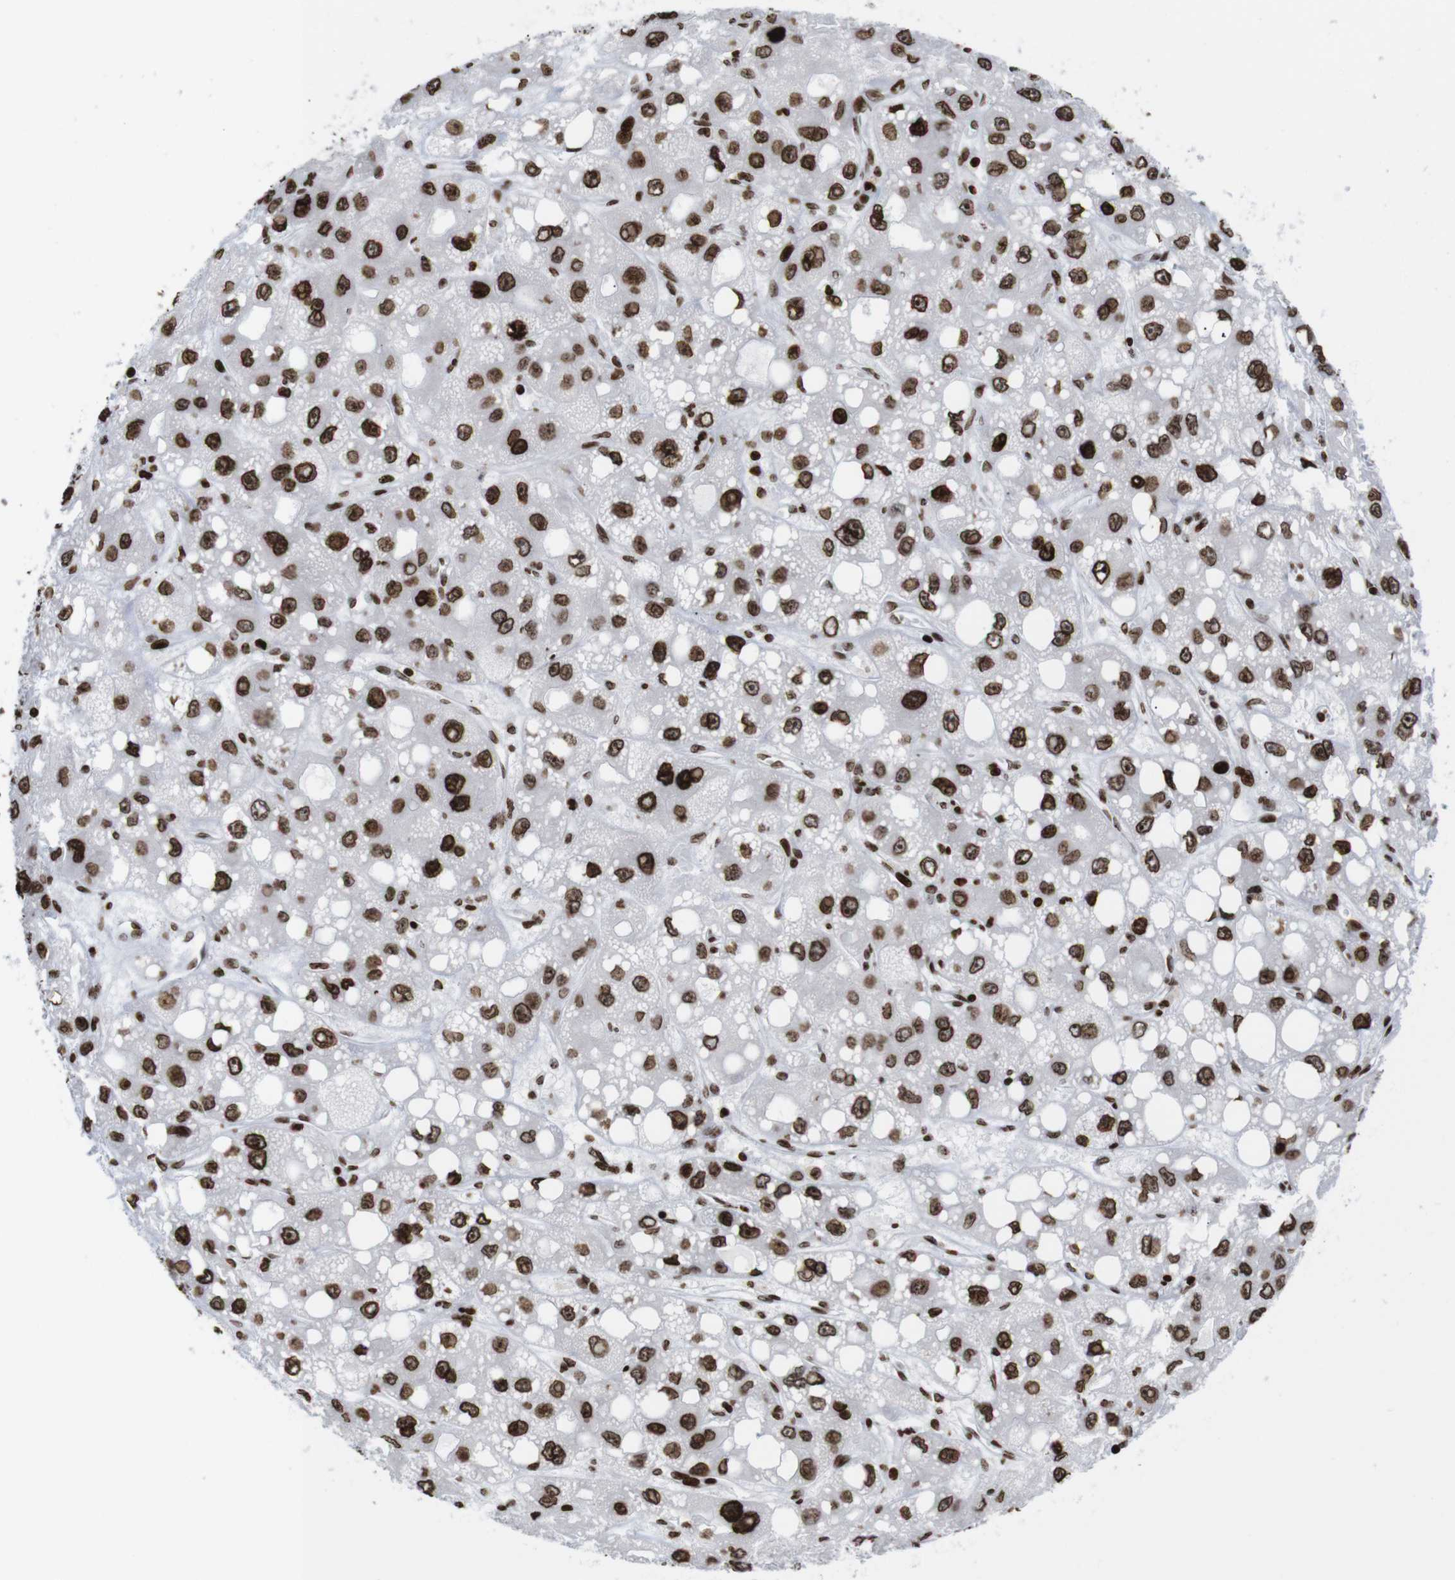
{"staining": {"intensity": "strong", "quantity": ">75%", "location": "cytoplasmic/membranous,nuclear"}, "tissue": "liver cancer", "cell_type": "Tumor cells", "image_type": "cancer", "snomed": [{"axis": "morphology", "description": "Carcinoma, Hepatocellular, NOS"}, {"axis": "topography", "description": "Liver"}], "caption": "The micrograph demonstrates a brown stain indicating the presence of a protein in the cytoplasmic/membranous and nuclear of tumor cells in hepatocellular carcinoma (liver).", "gene": "H1-4", "patient": {"sex": "male", "age": 55}}